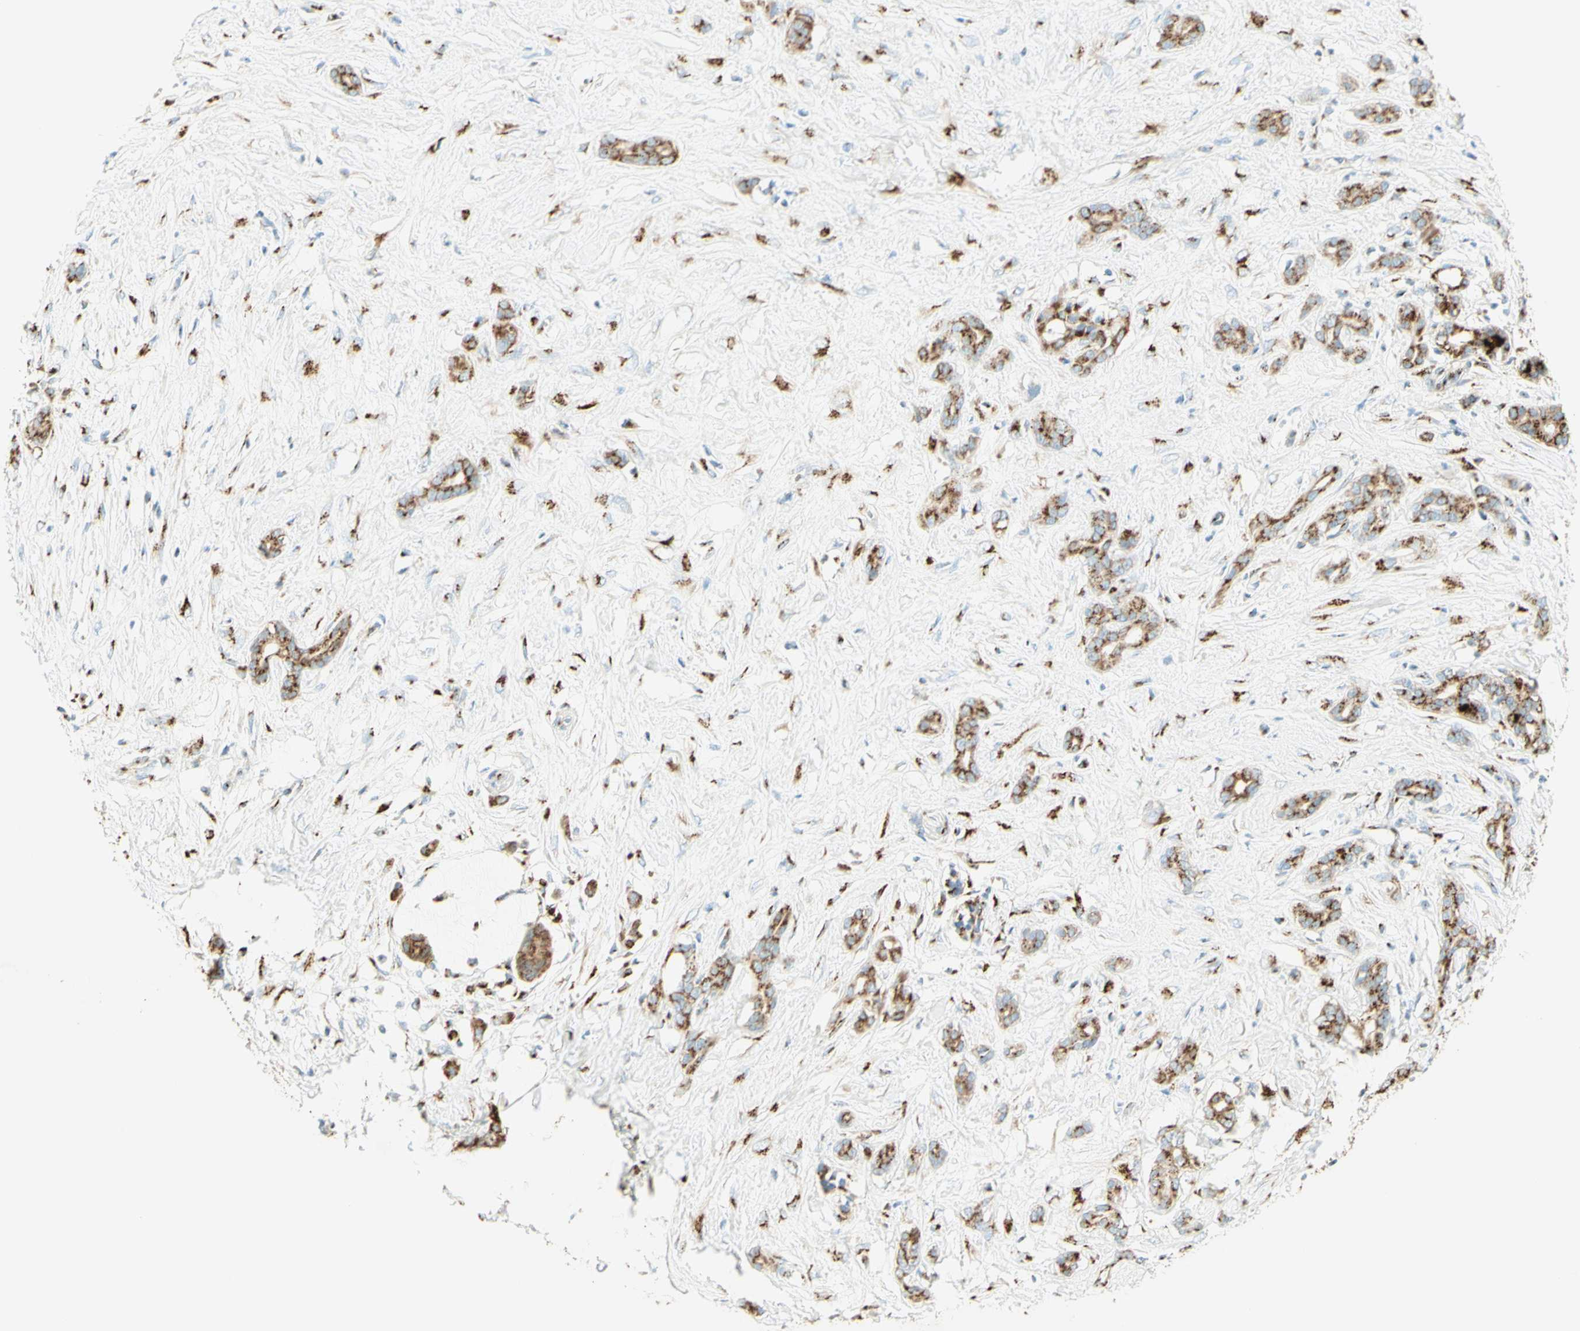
{"staining": {"intensity": "strong", "quantity": ">75%", "location": "cytoplasmic/membranous"}, "tissue": "pancreatic cancer", "cell_type": "Tumor cells", "image_type": "cancer", "snomed": [{"axis": "morphology", "description": "Adenocarcinoma, NOS"}, {"axis": "topography", "description": "Pancreas"}], "caption": "Pancreatic cancer (adenocarcinoma) stained with a protein marker exhibits strong staining in tumor cells.", "gene": "GOLGB1", "patient": {"sex": "male", "age": 41}}